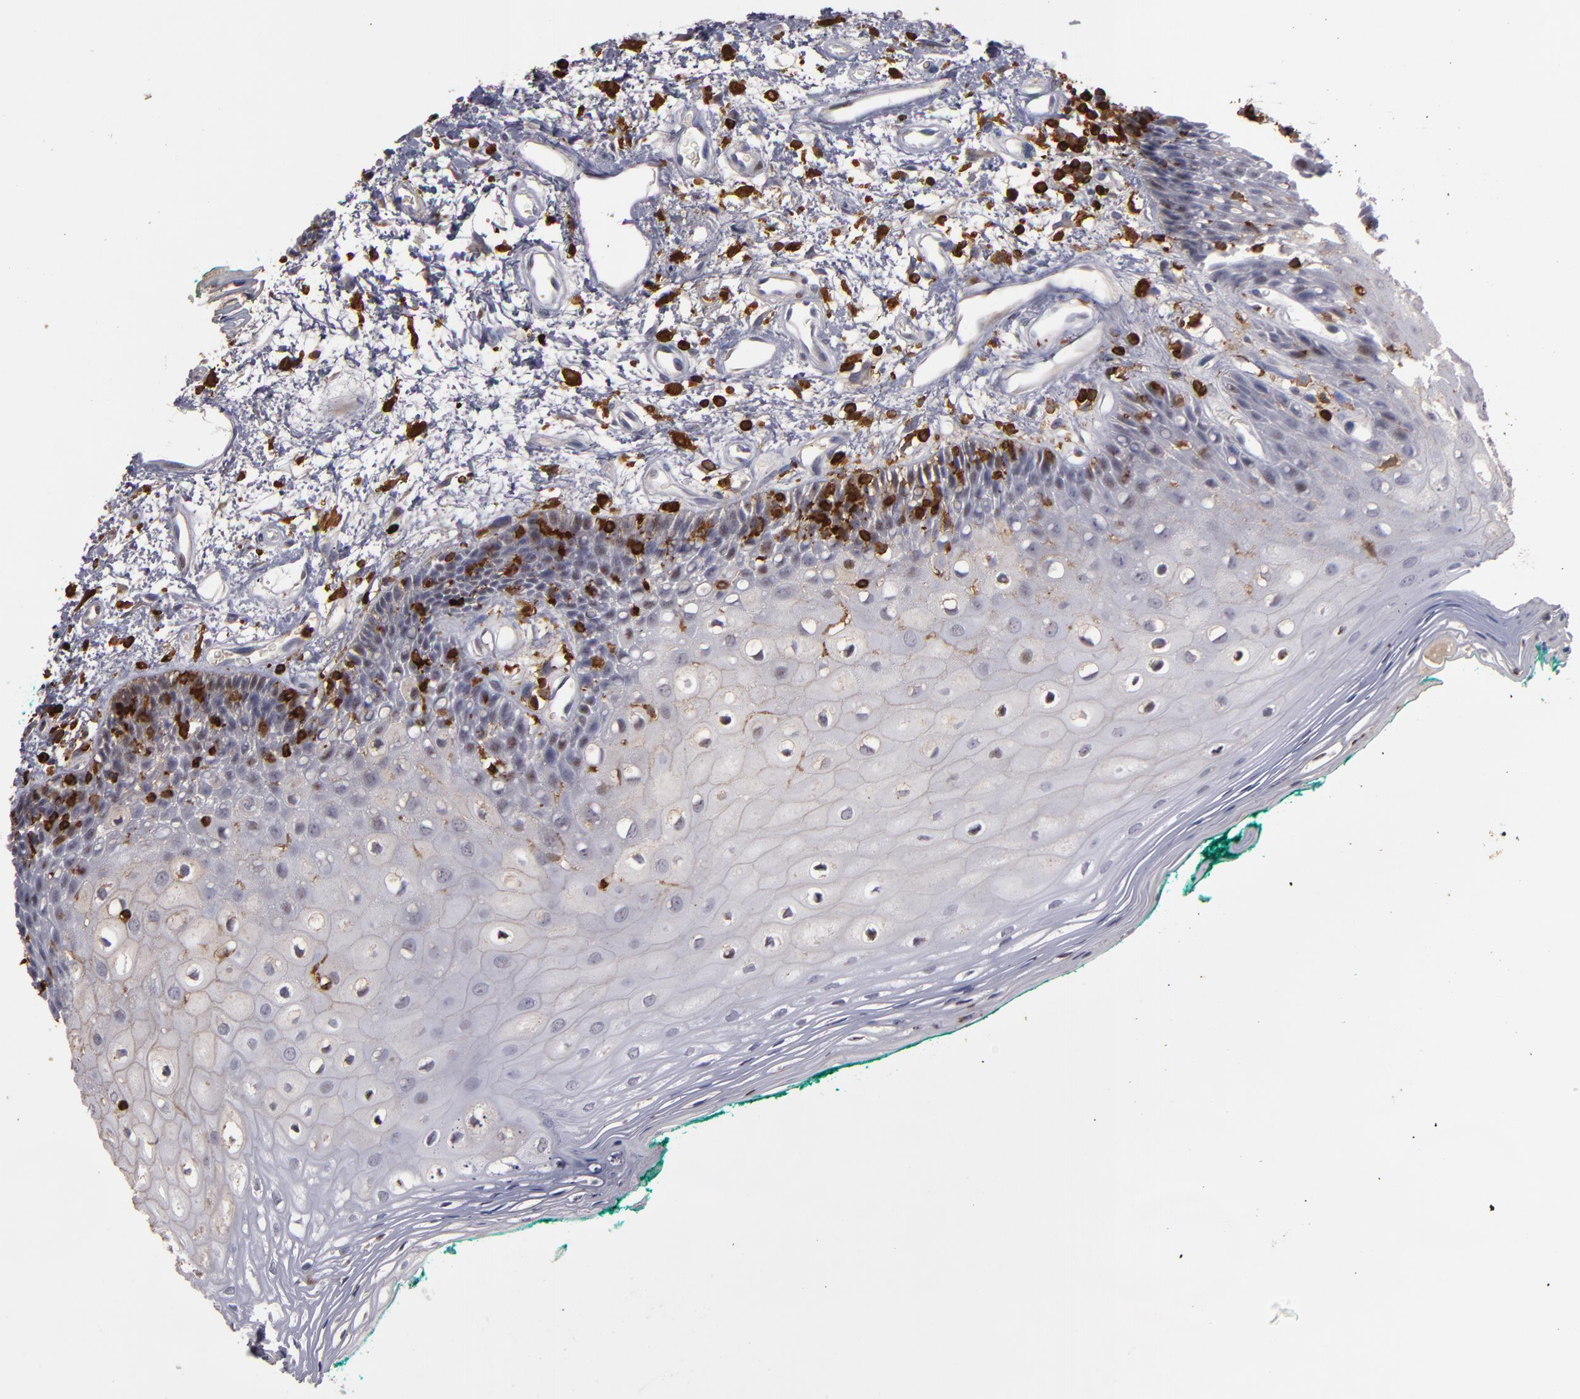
{"staining": {"intensity": "weak", "quantity": "<25%", "location": "nuclear"}, "tissue": "oral mucosa", "cell_type": "Squamous epithelial cells", "image_type": "normal", "snomed": [{"axis": "morphology", "description": "Normal tissue, NOS"}, {"axis": "morphology", "description": "Squamous cell carcinoma, NOS"}, {"axis": "topography", "description": "Skeletal muscle"}, {"axis": "topography", "description": "Oral tissue"}, {"axis": "topography", "description": "Head-Neck"}], "caption": "Protein analysis of normal oral mucosa exhibits no significant staining in squamous epithelial cells. Nuclei are stained in blue.", "gene": "WAS", "patient": {"sex": "female", "age": 84}}